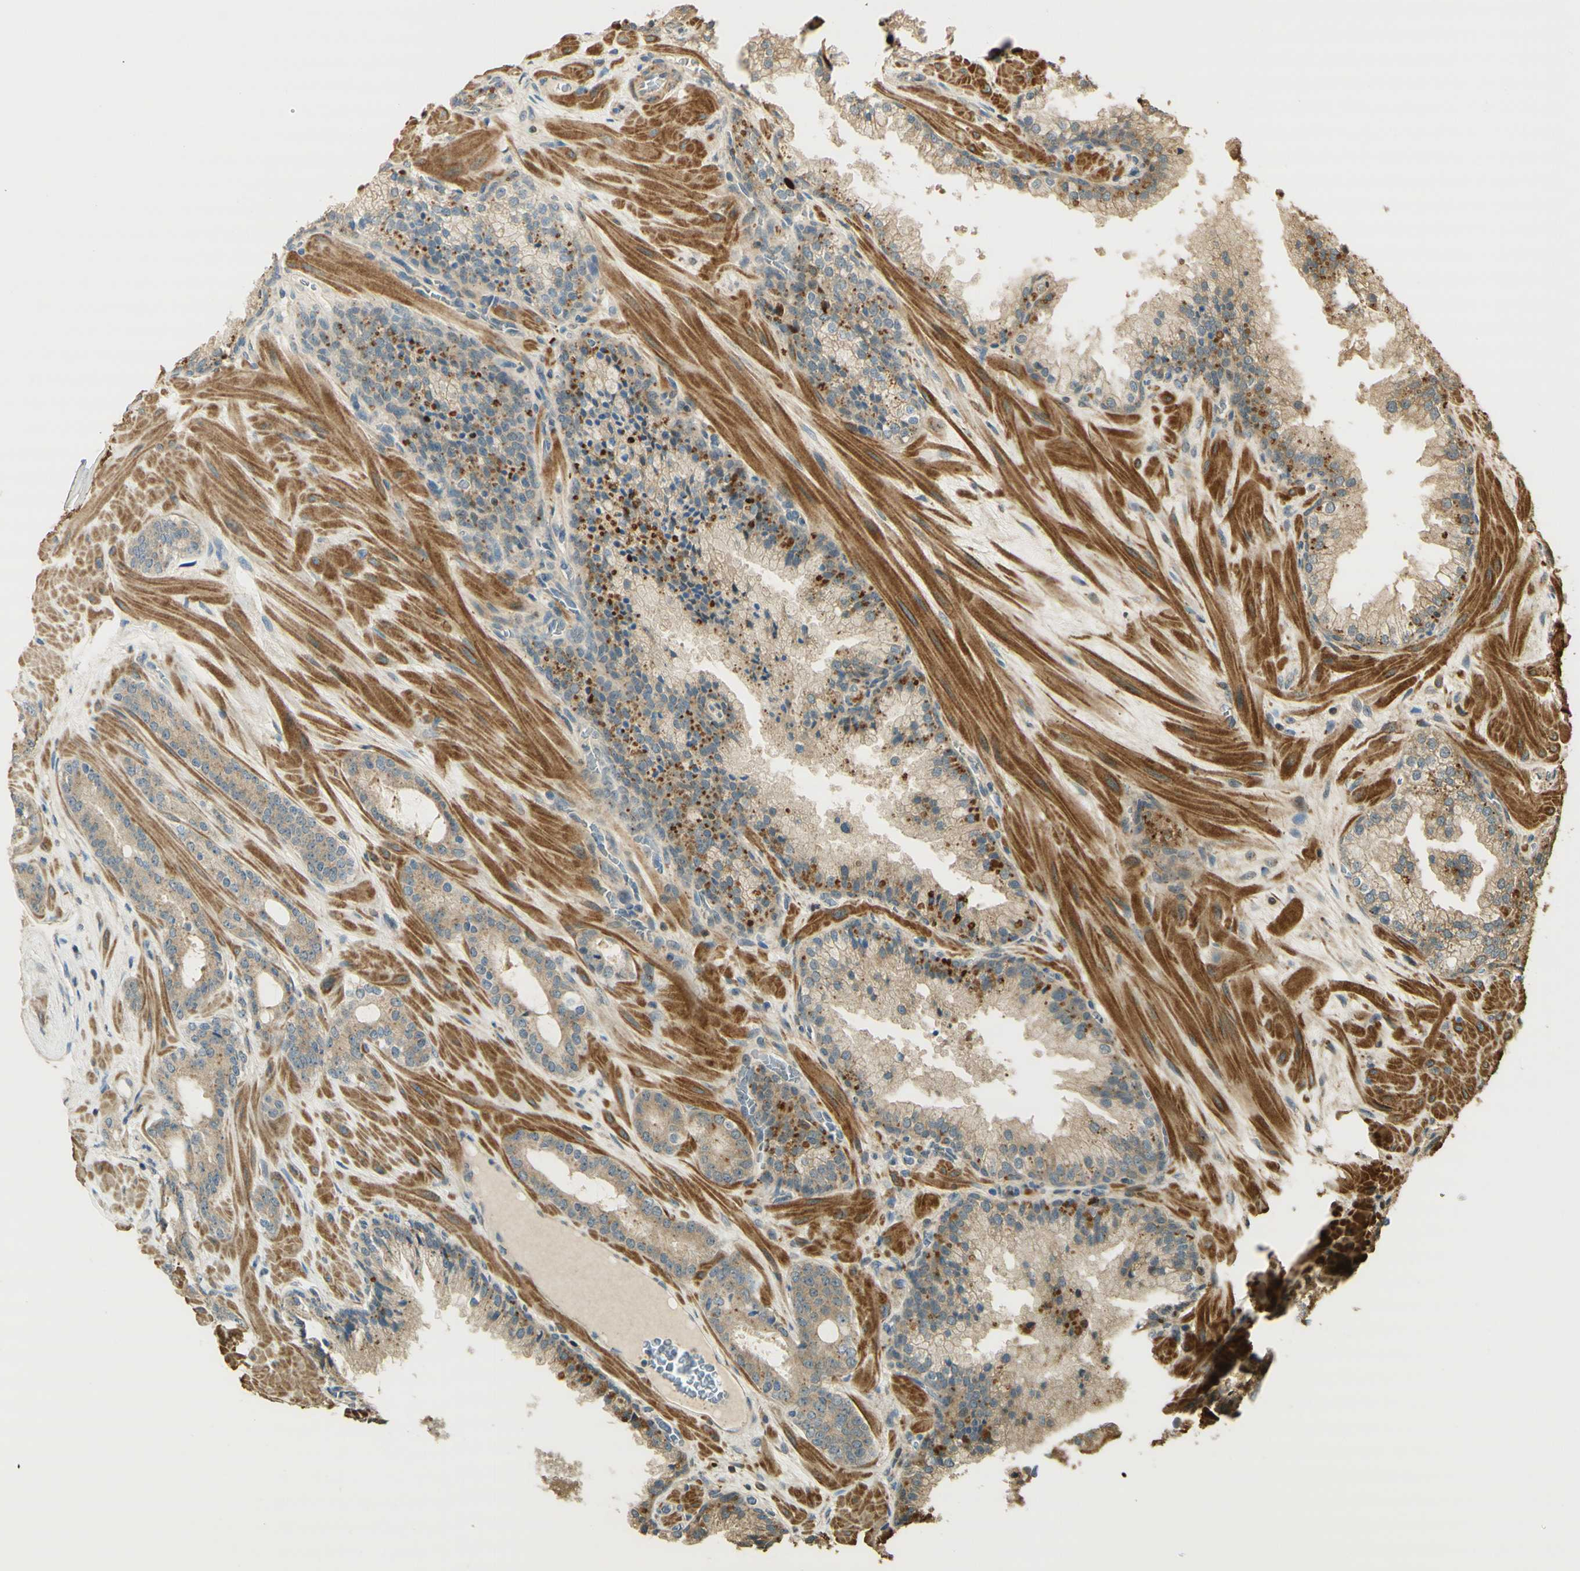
{"staining": {"intensity": "weak", "quantity": "25%-75%", "location": "cytoplasmic/membranous"}, "tissue": "prostate cancer", "cell_type": "Tumor cells", "image_type": "cancer", "snomed": [{"axis": "morphology", "description": "Adenocarcinoma, Low grade"}, {"axis": "topography", "description": "Prostate"}], "caption": "This is a micrograph of IHC staining of prostate cancer, which shows weak positivity in the cytoplasmic/membranous of tumor cells.", "gene": "AGER", "patient": {"sex": "male", "age": 63}}